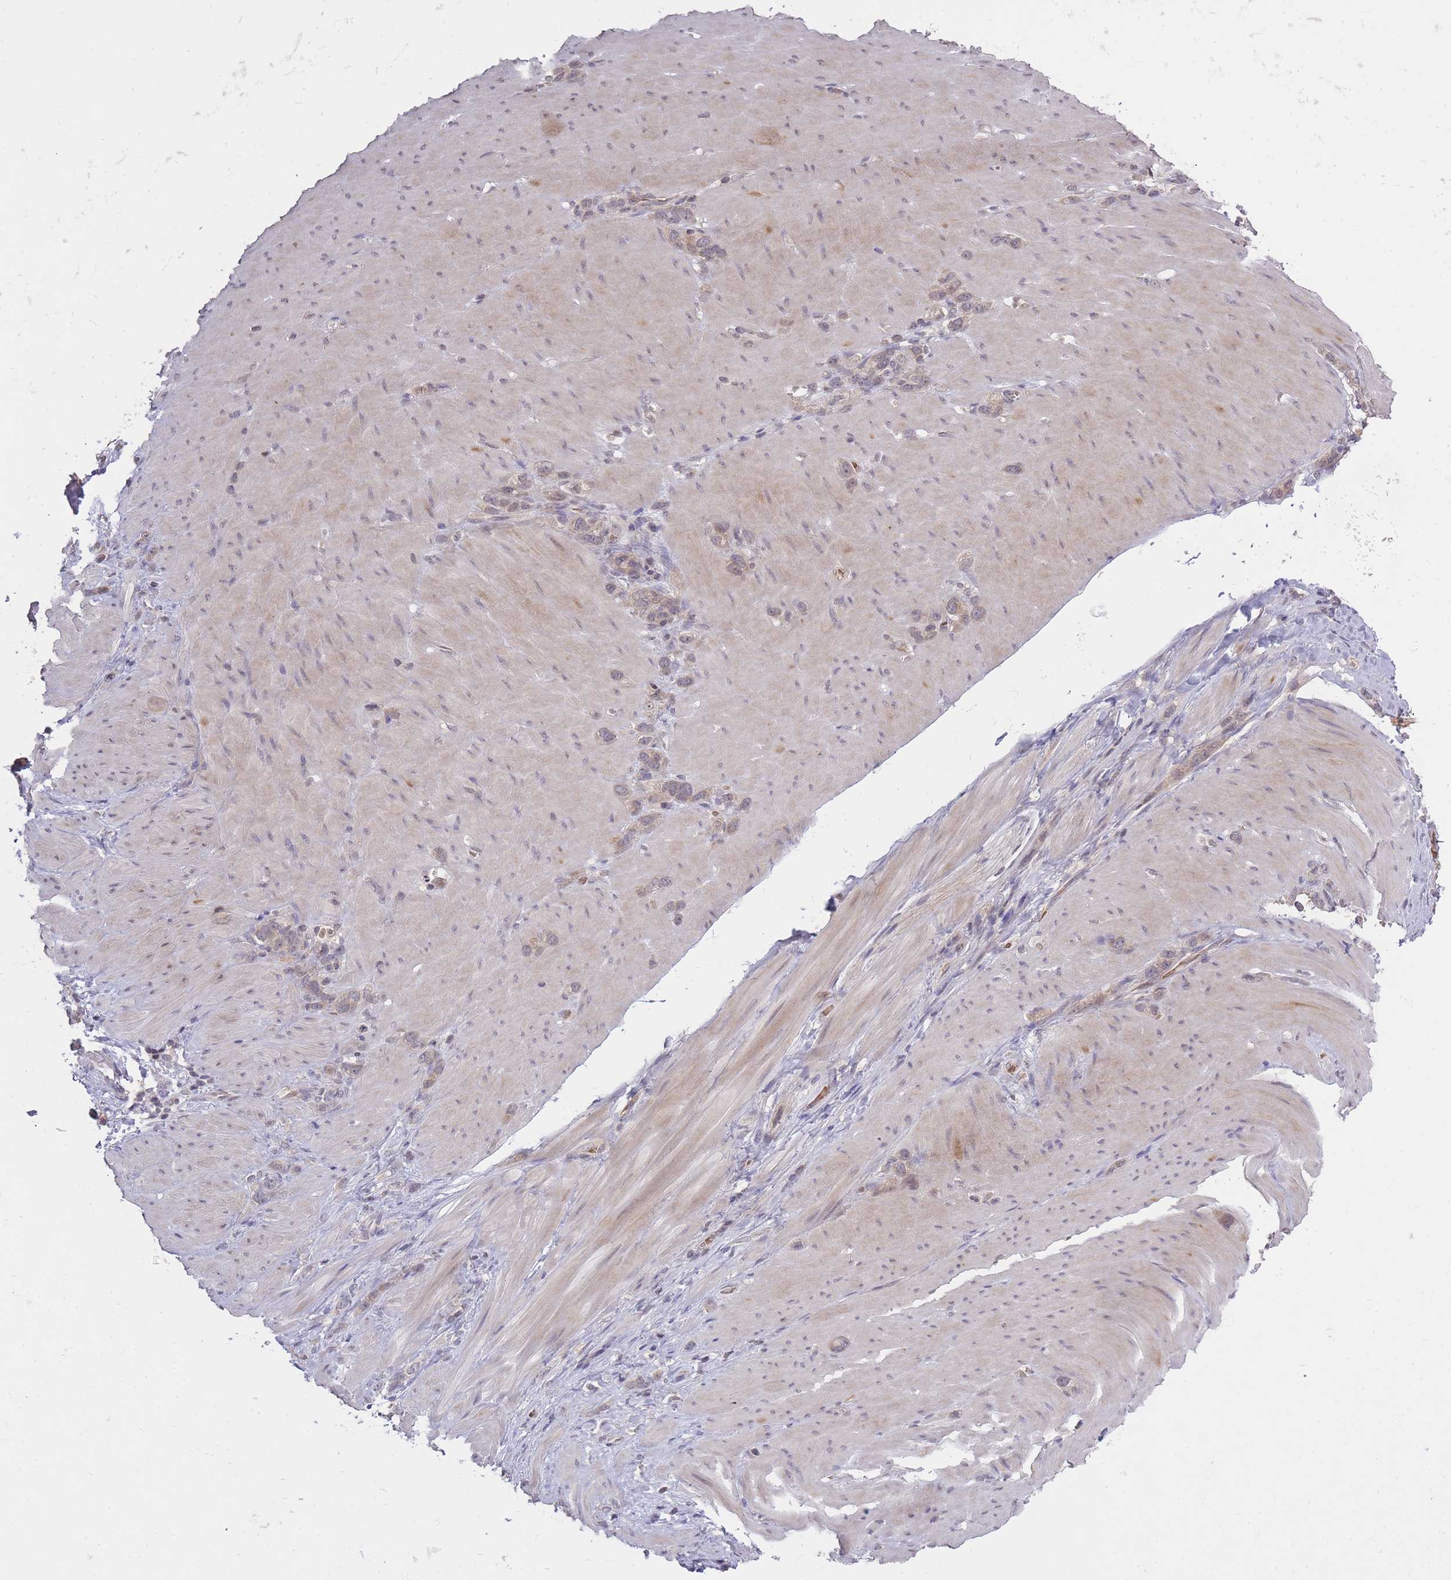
{"staining": {"intensity": "weak", "quantity": "<25%", "location": "cytoplasmic/membranous"}, "tissue": "stomach cancer", "cell_type": "Tumor cells", "image_type": "cancer", "snomed": [{"axis": "morphology", "description": "Adenocarcinoma, NOS"}, {"axis": "topography", "description": "Stomach"}], "caption": "This is a micrograph of immunohistochemistry (IHC) staining of stomach cancer (adenocarcinoma), which shows no expression in tumor cells. (DAB immunohistochemistry (IHC) visualized using brightfield microscopy, high magnification).", "gene": "ADCYAP1R1", "patient": {"sex": "female", "age": 65}}